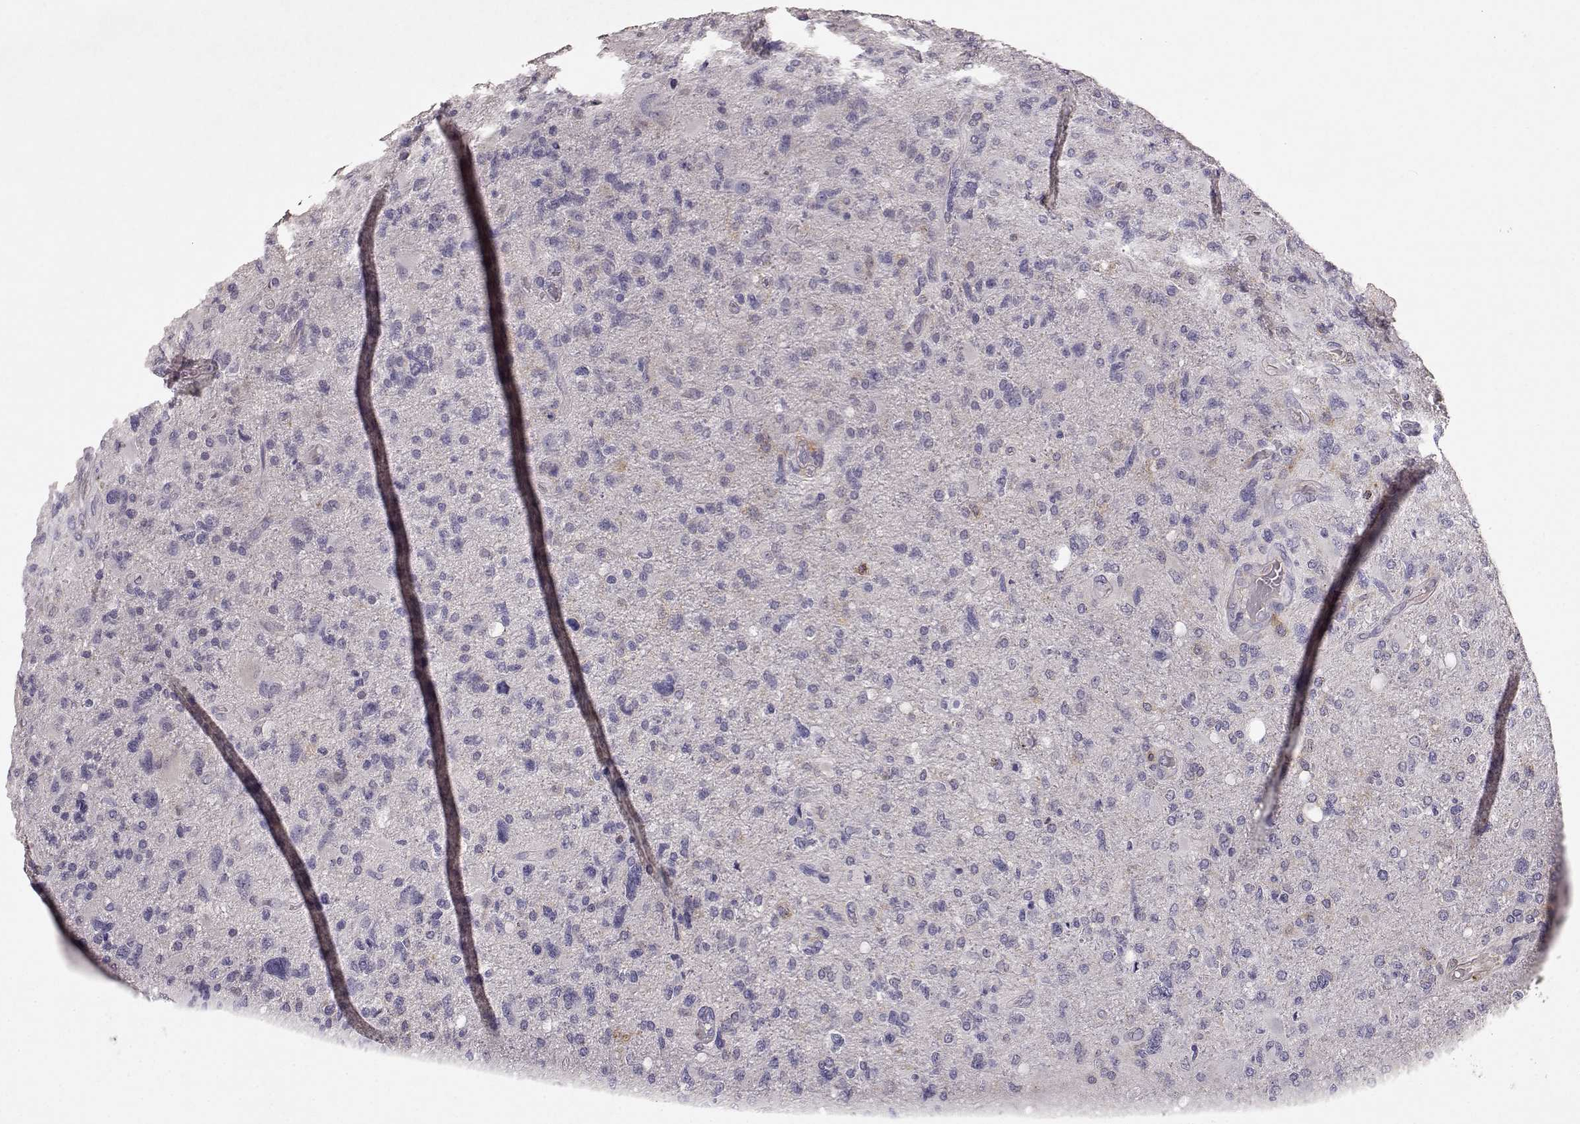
{"staining": {"intensity": "negative", "quantity": "none", "location": "none"}, "tissue": "glioma", "cell_type": "Tumor cells", "image_type": "cancer", "snomed": [{"axis": "morphology", "description": "Glioma, malignant, High grade"}, {"axis": "topography", "description": "Cerebral cortex"}], "caption": "Tumor cells show no significant protein staining in glioma. Brightfield microscopy of IHC stained with DAB (3,3'-diaminobenzidine) (brown) and hematoxylin (blue), captured at high magnification.", "gene": "CCNF", "patient": {"sex": "male", "age": 70}}